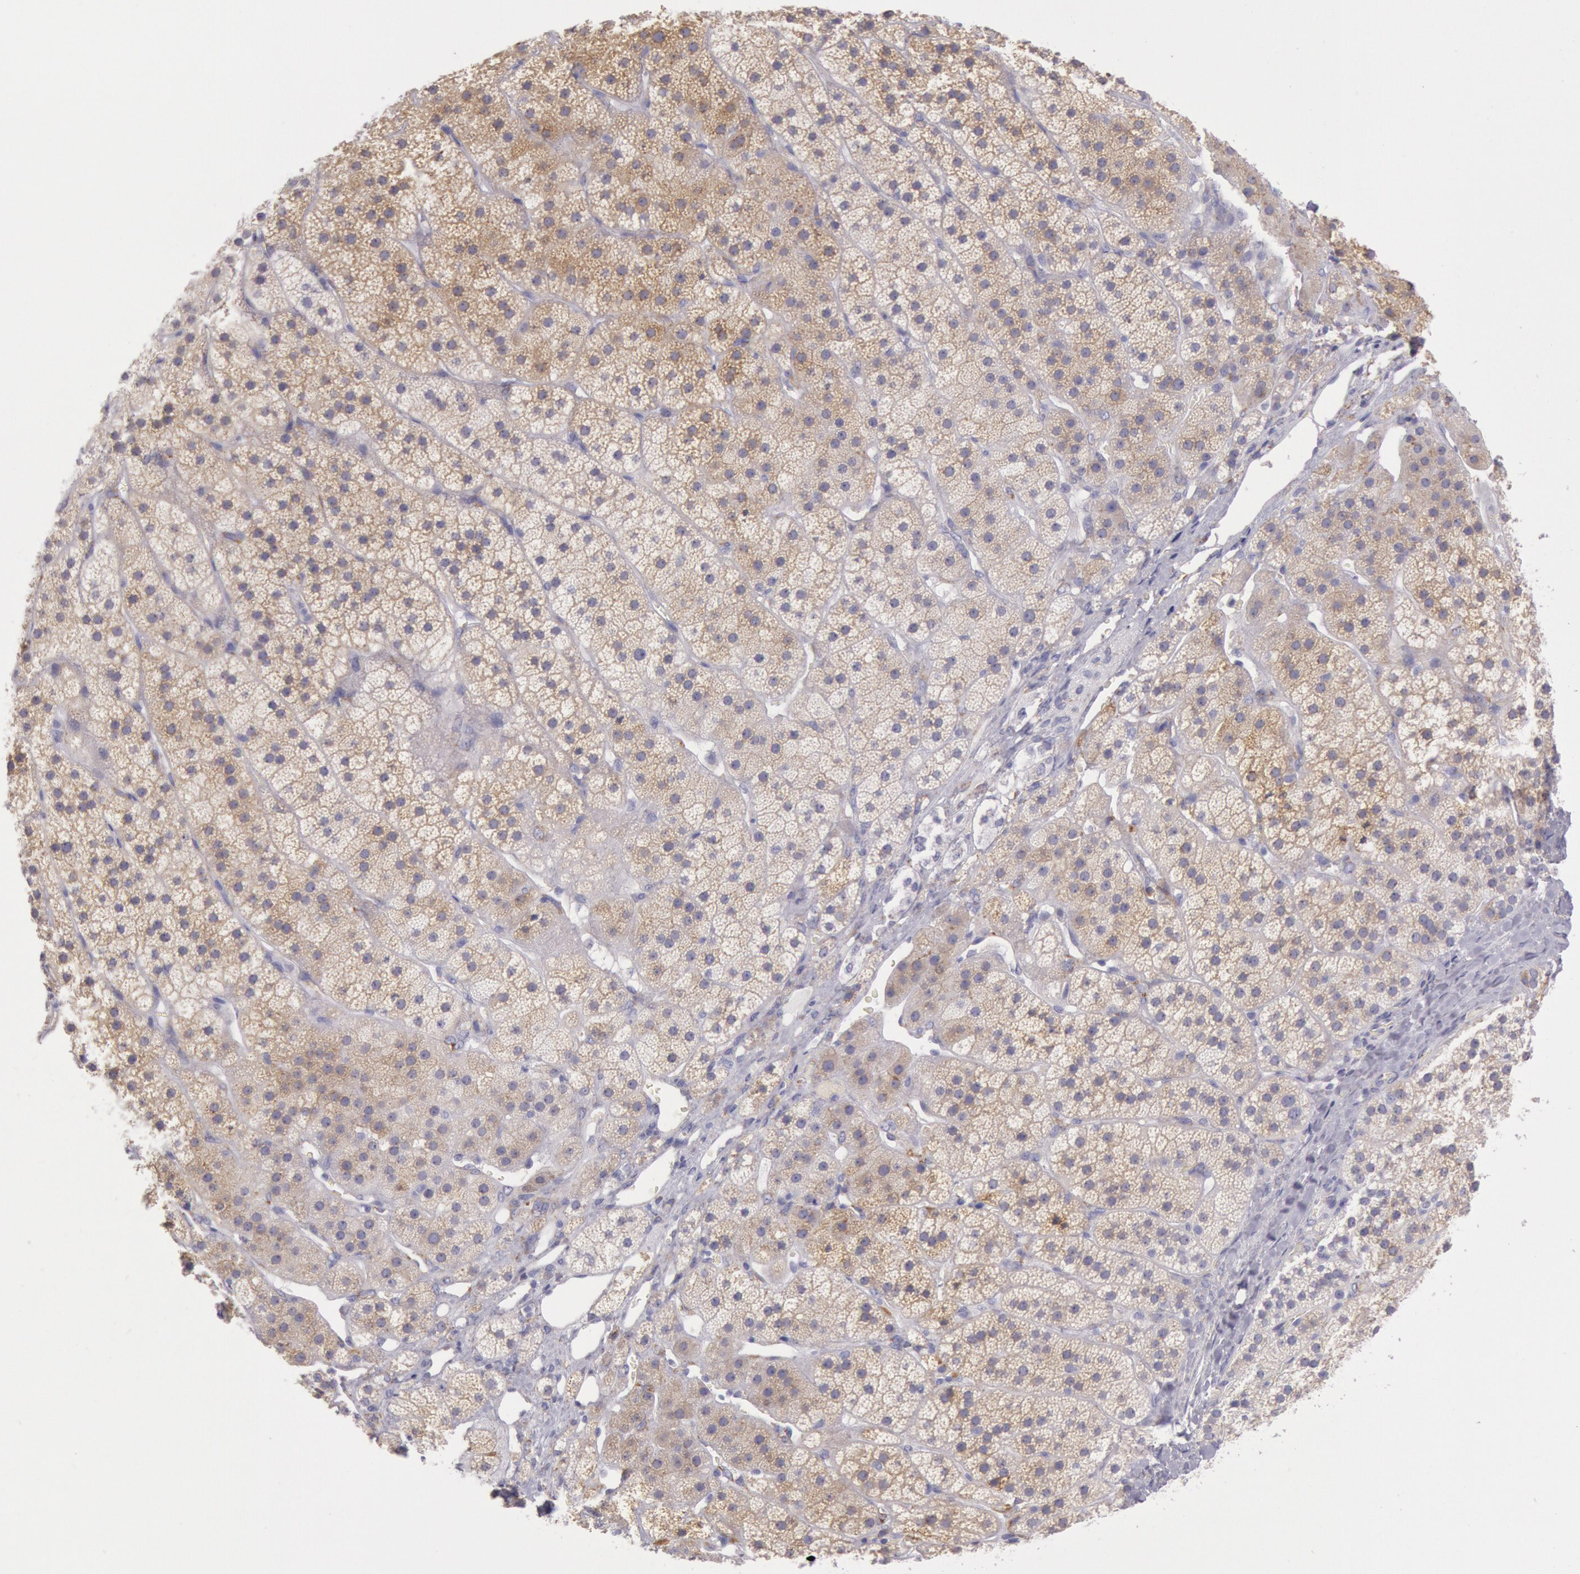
{"staining": {"intensity": "weak", "quantity": "25%-75%", "location": "cytoplasmic/membranous"}, "tissue": "adrenal gland", "cell_type": "Glandular cells", "image_type": "normal", "snomed": [{"axis": "morphology", "description": "Normal tissue, NOS"}, {"axis": "topography", "description": "Adrenal gland"}], "caption": "Approximately 25%-75% of glandular cells in unremarkable human adrenal gland reveal weak cytoplasmic/membranous protein positivity as visualized by brown immunohistochemical staining.", "gene": "CIDEB", "patient": {"sex": "female", "age": 44}}